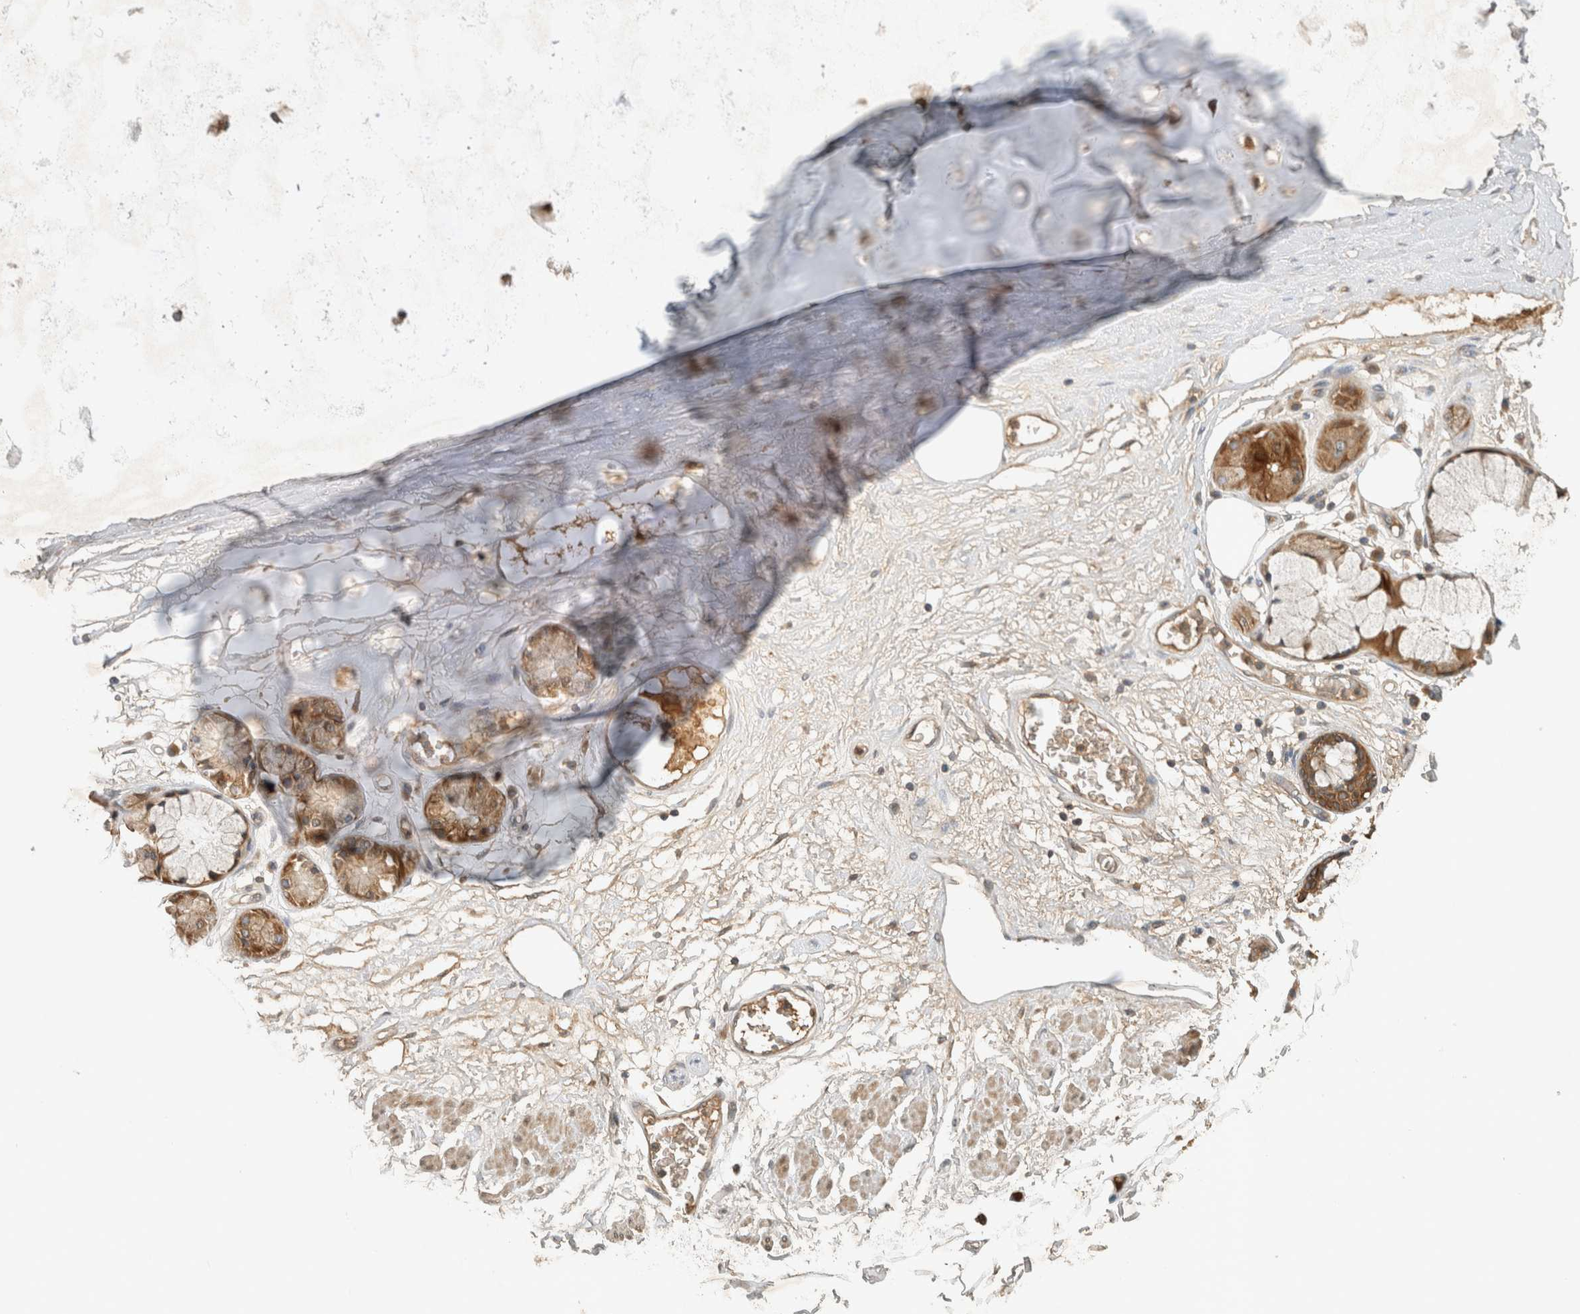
{"staining": {"intensity": "weak", "quantity": "<25%", "location": "cytoplasmic/membranous"}, "tissue": "adipose tissue", "cell_type": "Adipocytes", "image_type": "normal", "snomed": [{"axis": "morphology", "description": "Normal tissue, NOS"}, {"axis": "topography", "description": "Bronchus"}], "caption": "This is an IHC histopathology image of unremarkable human adipose tissue. There is no expression in adipocytes.", "gene": "ARMC9", "patient": {"sex": "male", "age": 66}}